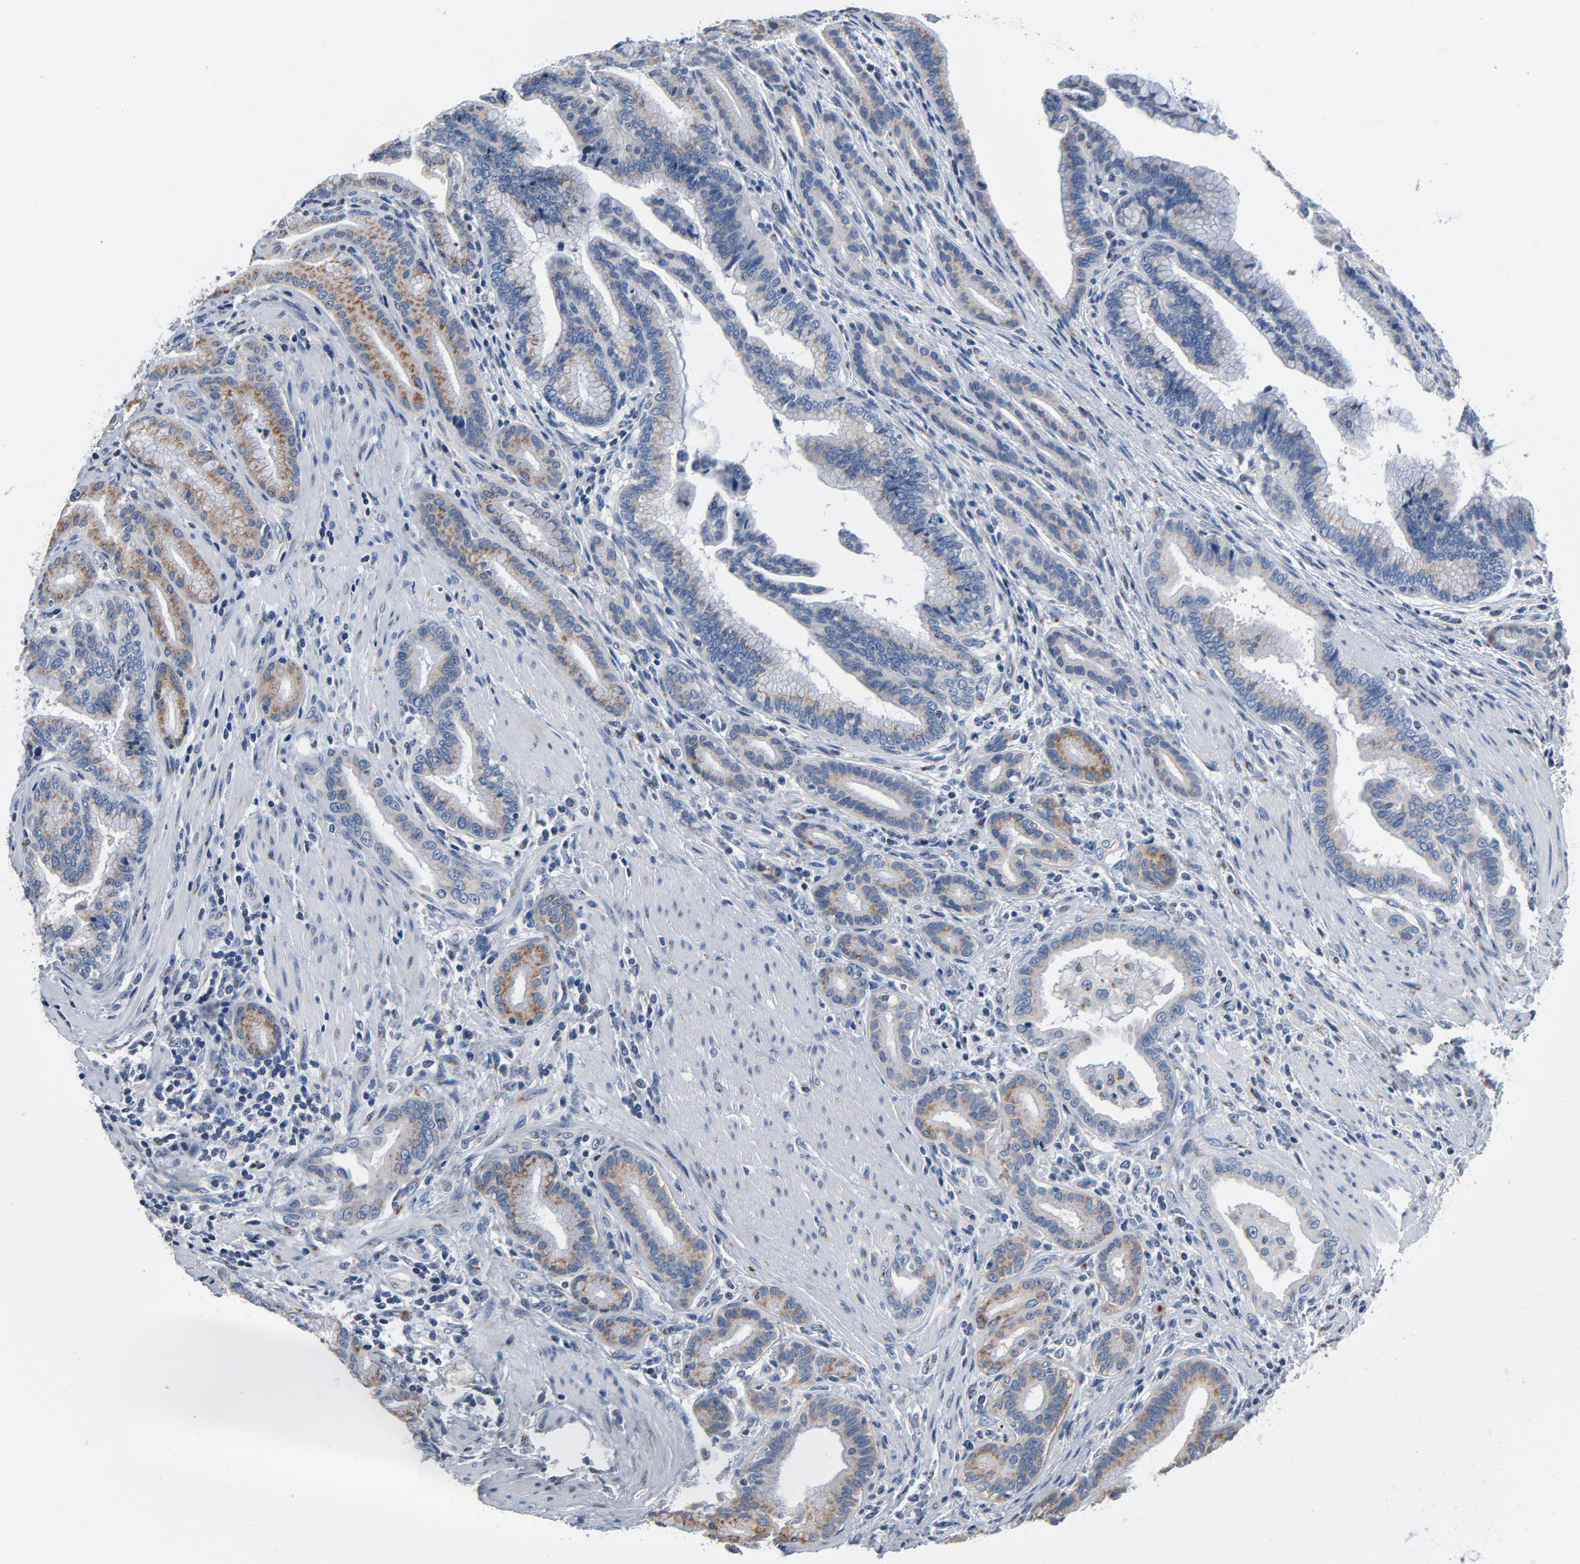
{"staining": {"intensity": "moderate", "quantity": ">75%", "location": "cytoplasmic/membranous"}, "tissue": "pancreatic cancer", "cell_type": "Tumor cells", "image_type": "cancer", "snomed": [{"axis": "morphology", "description": "Adenocarcinoma, NOS"}, {"axis": "topography", "description": "Pancreas"}], "caption": "Immunohistochemical staining of adenocarcinoma (pancreatic) demonstrates medium levels of moderate cytoplasmic/membranous protein staining in about >75% of tumor cells.", "gene": "YIPF6", "patient": {"sex": "female", "age": 64}}